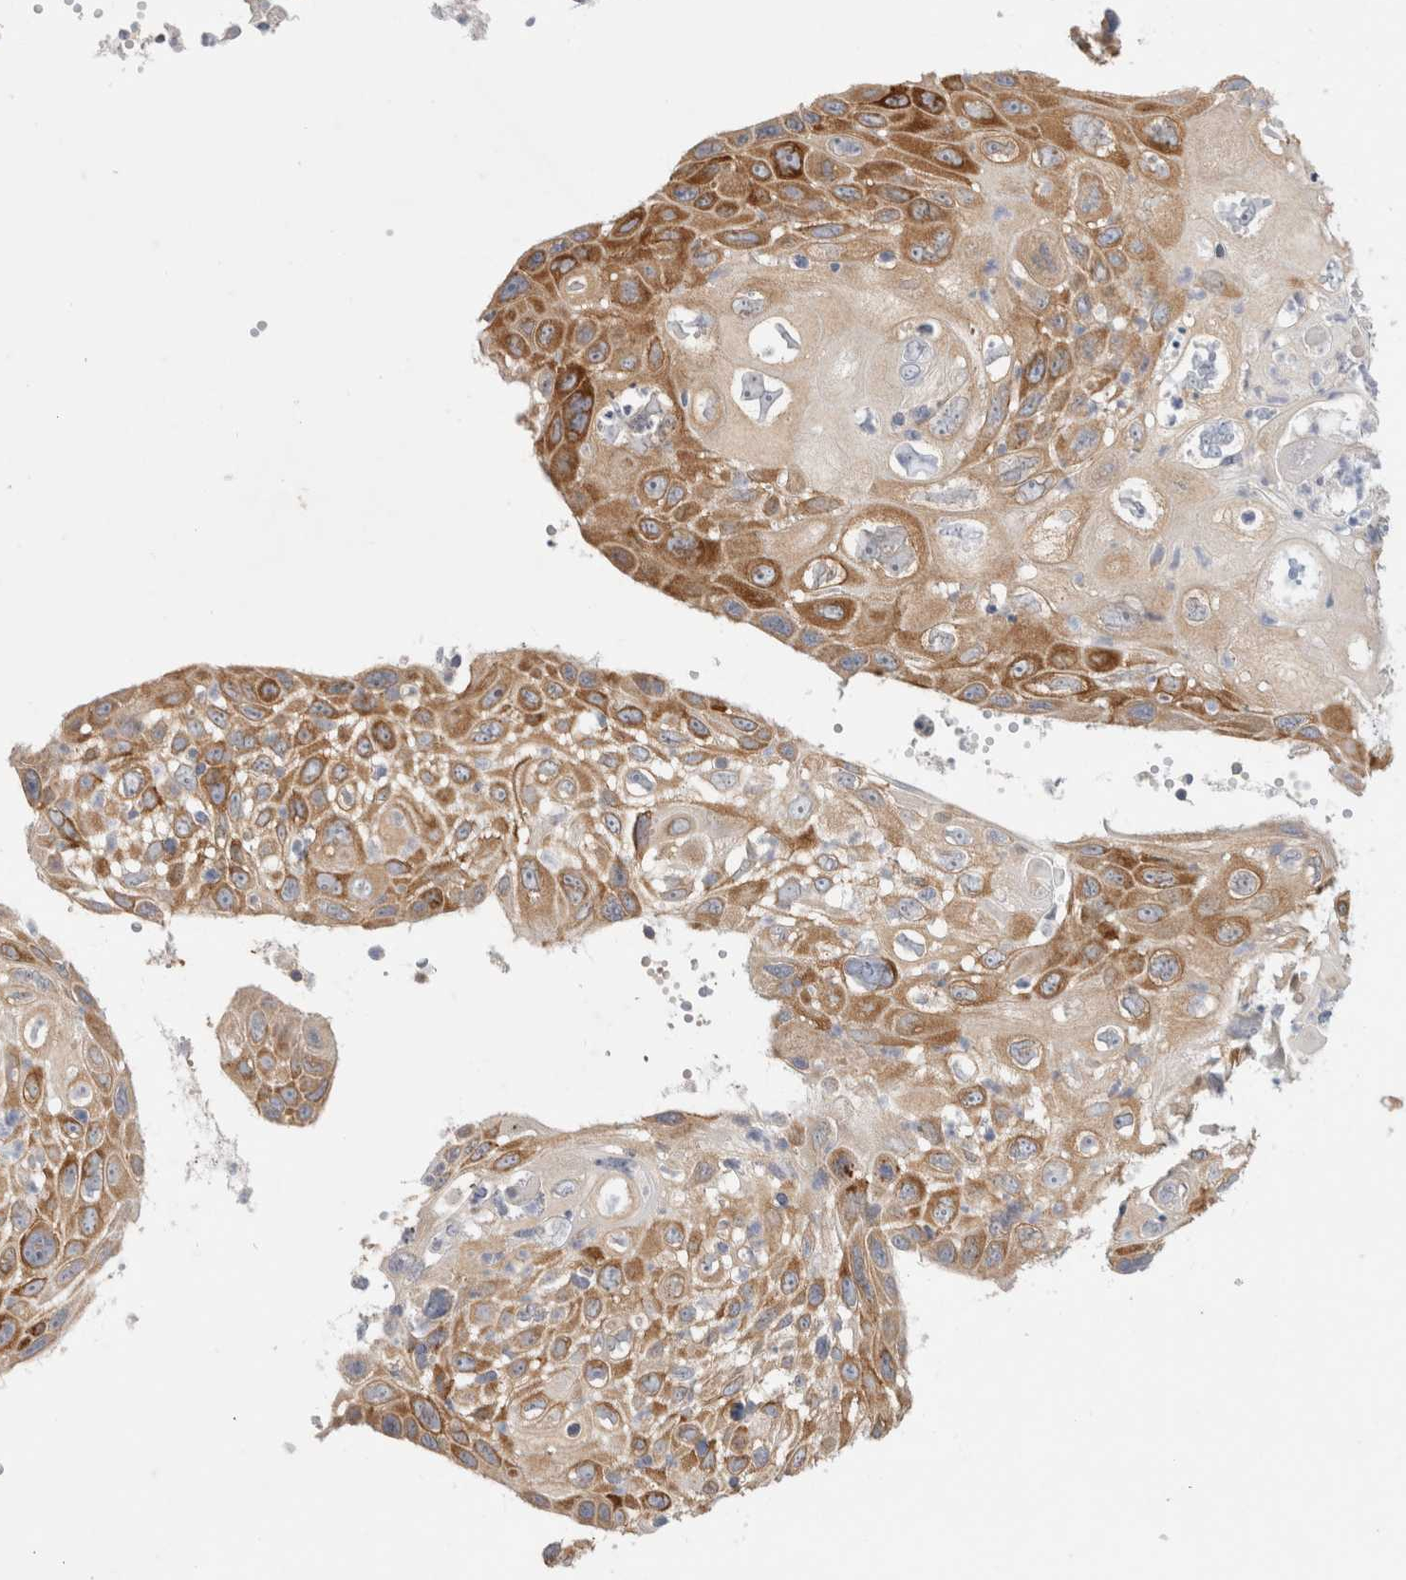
{"staining": {"intensity": "moderate", "quantity": ">75%", "location": "cytoplasmic/membranous"}, "tissue": "cervical cancer", "cell_type": "Tumor cells", "image_type": "cancer", "snomed": [{"axis": "morphology", "description": "Squamous cell carcinoma, NOS"}, {"axis": "topography", "description": "Cervix"}], "caption": "The photomicrograph shows a brown stain indicating the presence of a protein in the cytoplasmic/membranous of tumor cells in cervical cancer (squamous cell carcinoma).", "gene": "ZNF23", "patient": {"sex": "female", "age": 70}}